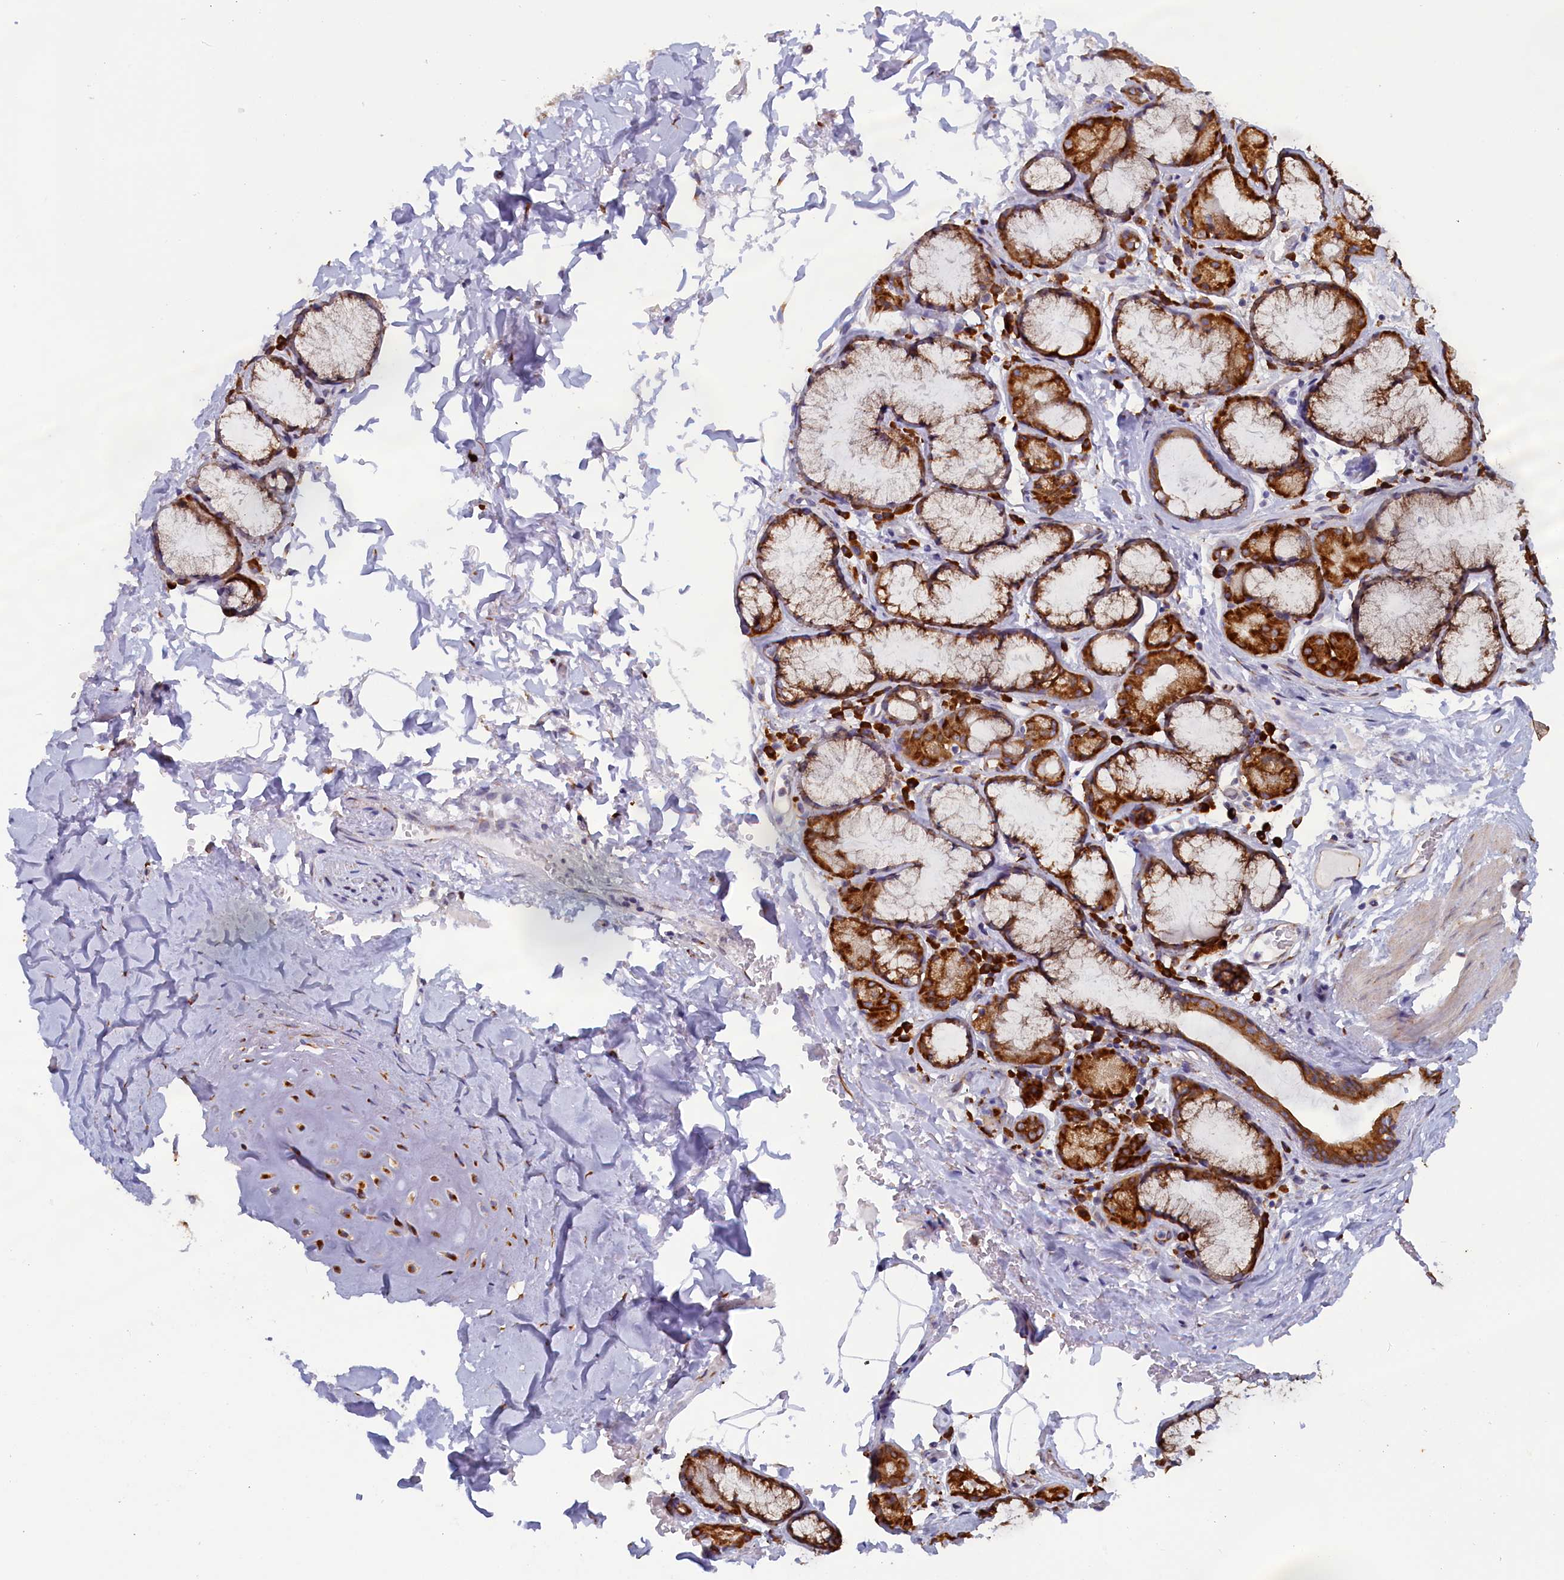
{"staining": {"intensity": "weak", "quantity": ">75%", "location": "cytoplasmic/membranous"}, "tissue": "adipose tissue", "cell_type": "Adipocytes", "image_type": "normal", "snomed": [{"axis": "morphology", "description": "Normal tissue, NOS"}, {"axis": "topography", "description": "Cartilage tissue"}], "caption": "Protein positivity by immunohistochemistry (IHC) reveals weak cytoplasmic/membranous expression in about >75% of adipocytes in normal adipose tissue. The protein of interest is stained brown, and the nuclei are stained in blue (DAB (3,3'-diaminobenzidine) IHC with brightfield microscopy, high magnification).", "gene": "CCDC68", "patient": {"sex": "female", "age": 63}}